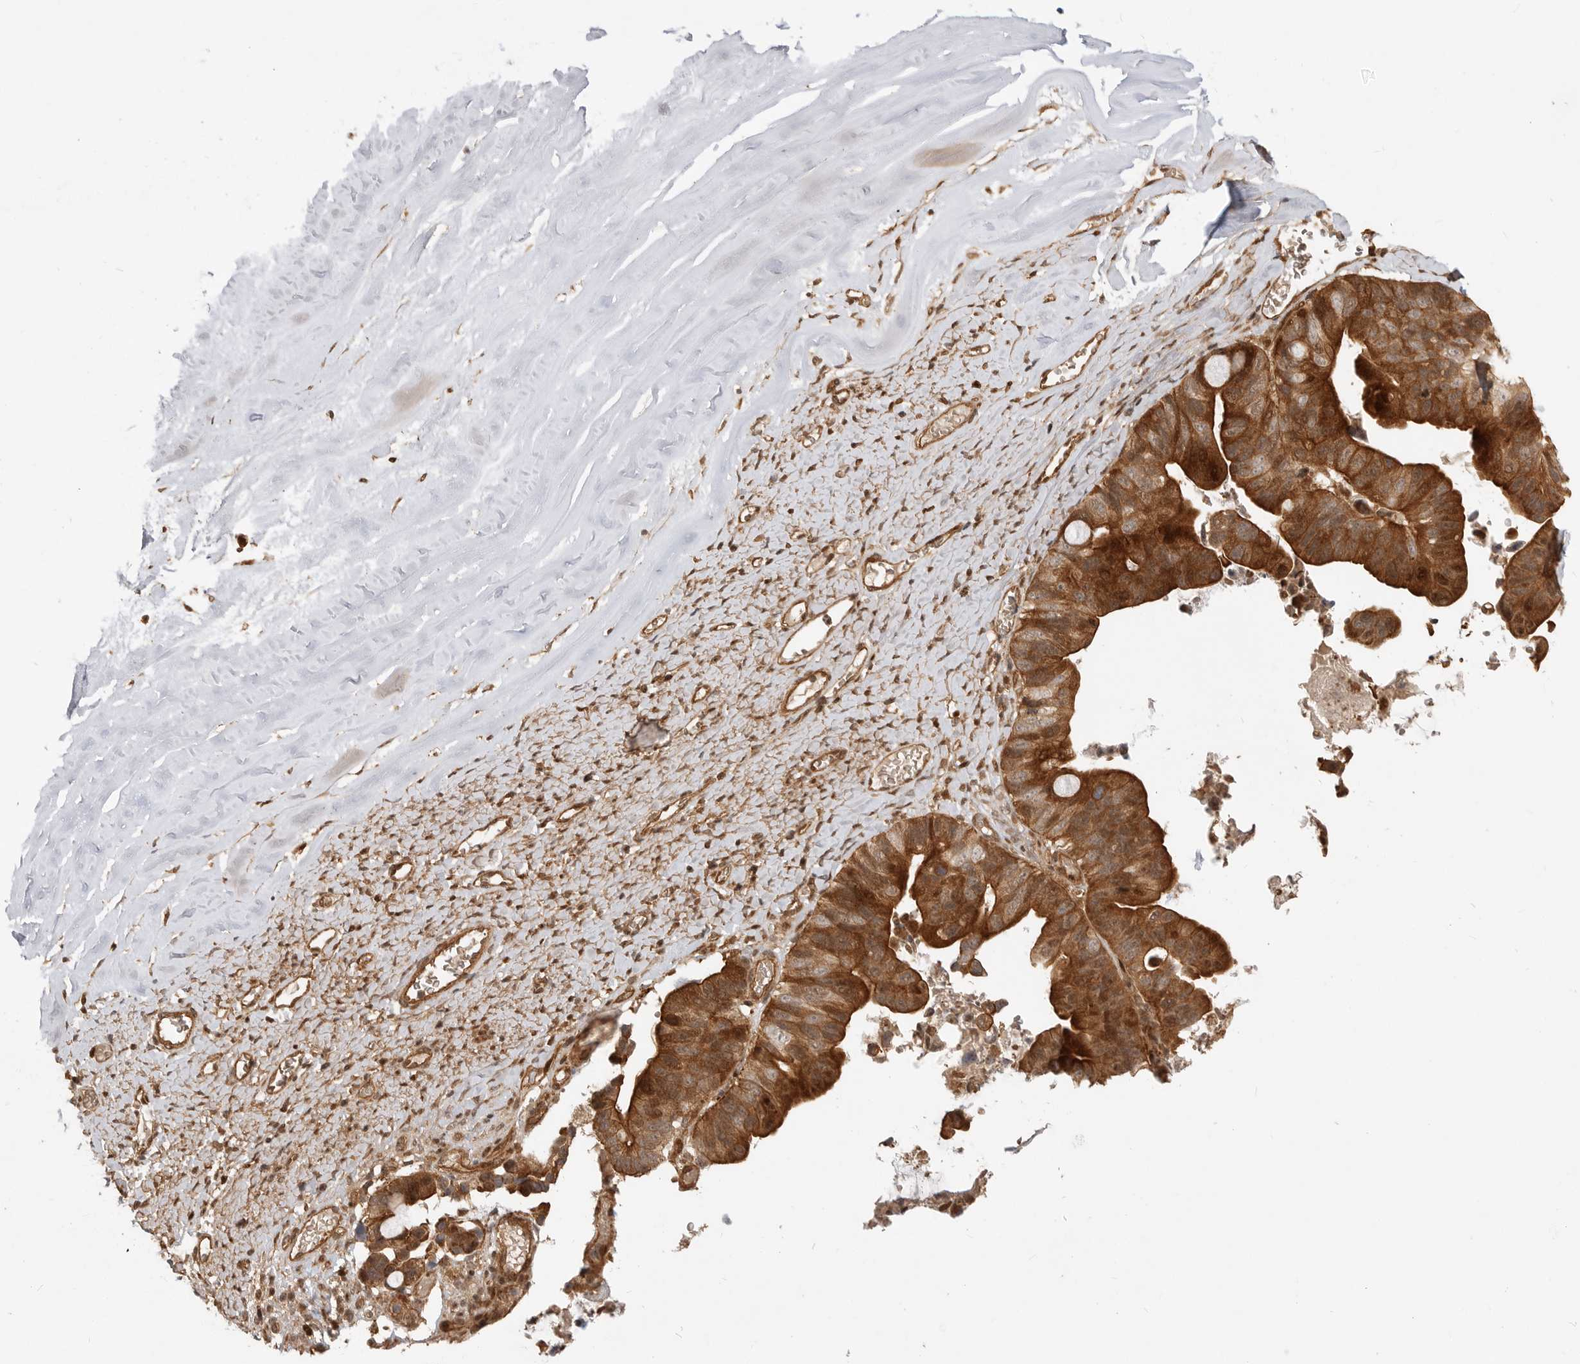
{"staining": {"intensity": "strong", "quantity": ">75%", "location": "cytoplasmic/membranous"}, "tissue": "ovarian cancer", "cell_type": "Tumor cells", "image_type": "cancer", "snomed": [{"axis": "morphology", "description": "Cystadenocarcinoma, mucinous, NOS"}, {"axis": "topography", "description": "Ovary"}], "caption": "Protein staining of mucinous cystadenocarcinoma (ovarian) tissue exhibits strong cytoplasmic/membranous positivity in about >75% of tumor cells.", "gene": "ADPRS", "patient": {"sex": "female", "age": 61}}